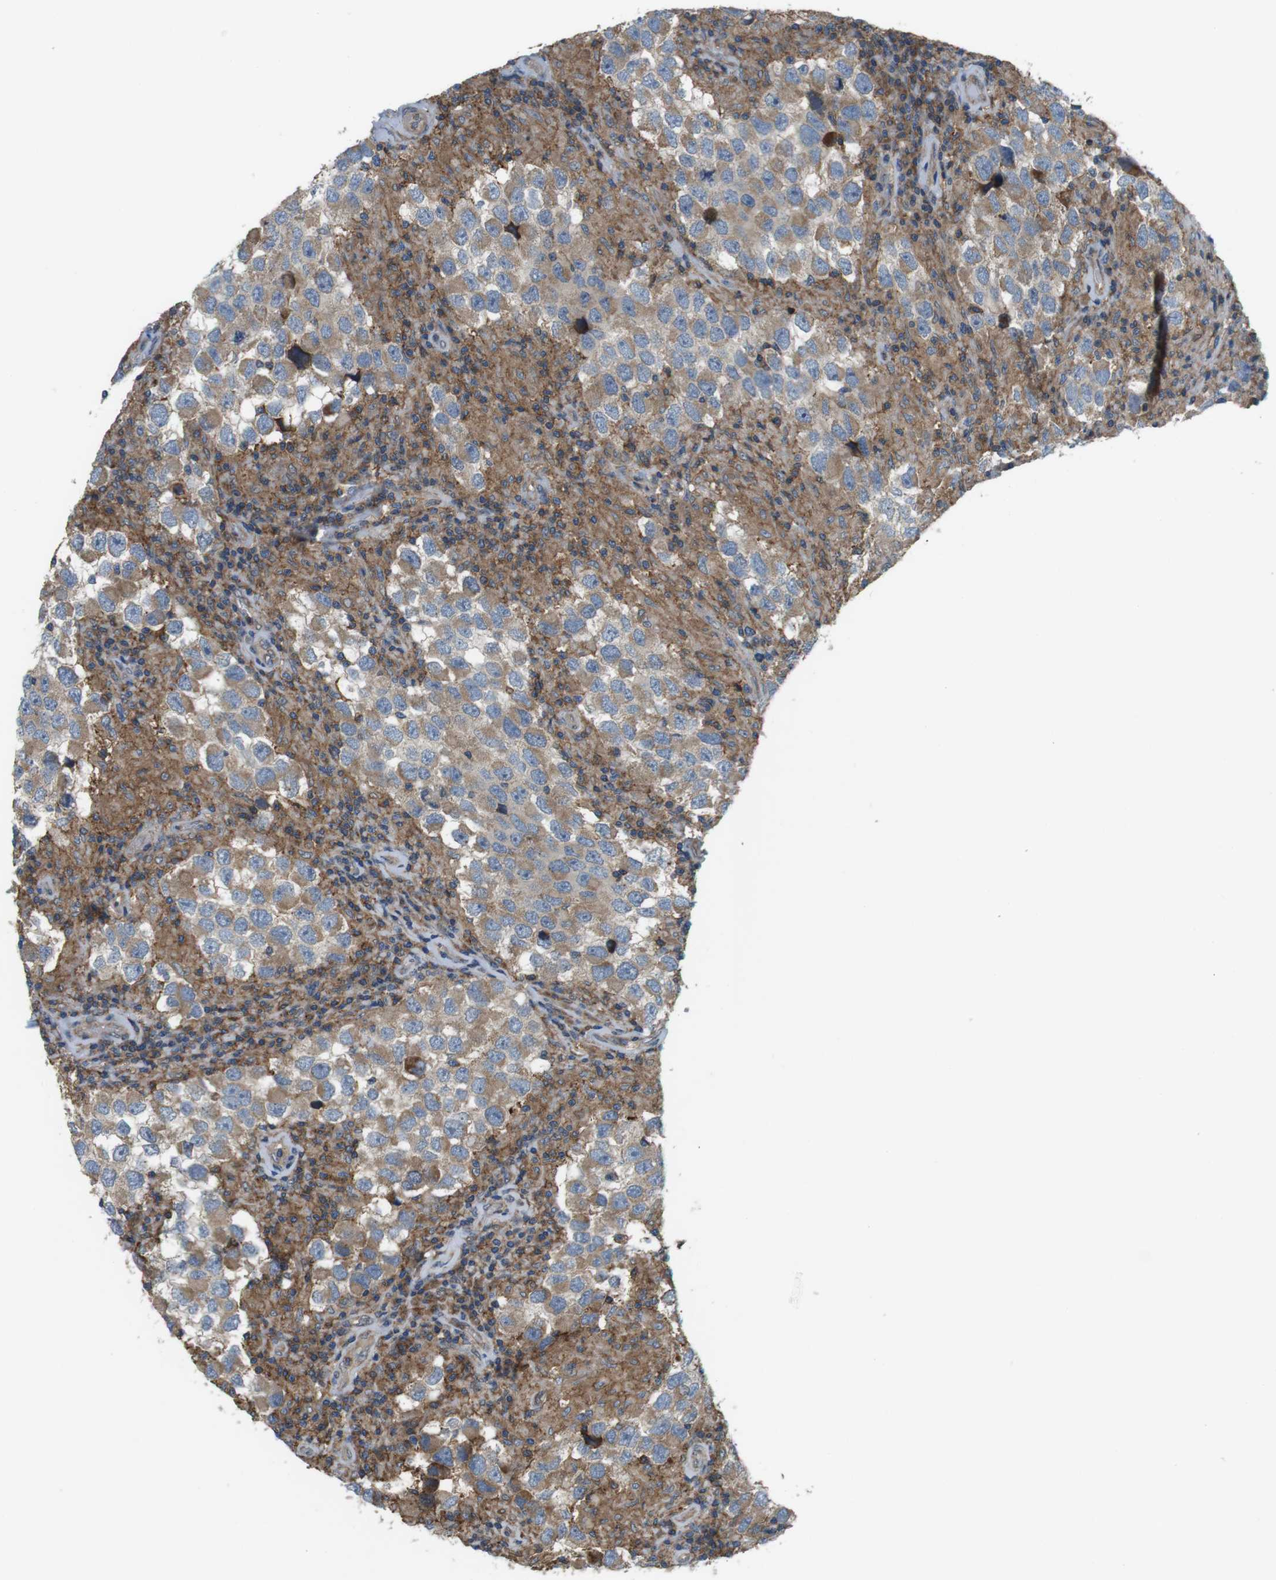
{"staining": {"intensity": "weak", "quantity": ">75%", "location": "cytoplasmic/membranous"}, "tissue": "testis cancer", "cell_type": "Tumor cells", "image_type": "cancer", "snomed": [{"axis": "morphology", "description": "Carcinoma, Embryonal, NOS"}, {"axis": "topography", "description": "Testis"}], "caption": "Immunohistochemistry (DAB (3,3'-diaminobenzidine)) staining of embryonal carcinoma (testis) shows weak cytoplasmic/membranous protein expression in about >75% of tumor cells. (DAB IHC, brown staining for protein, blue staining for nuclei).", "gene": "DDAH2", "patient": {"sex": "male", "age": 21}}